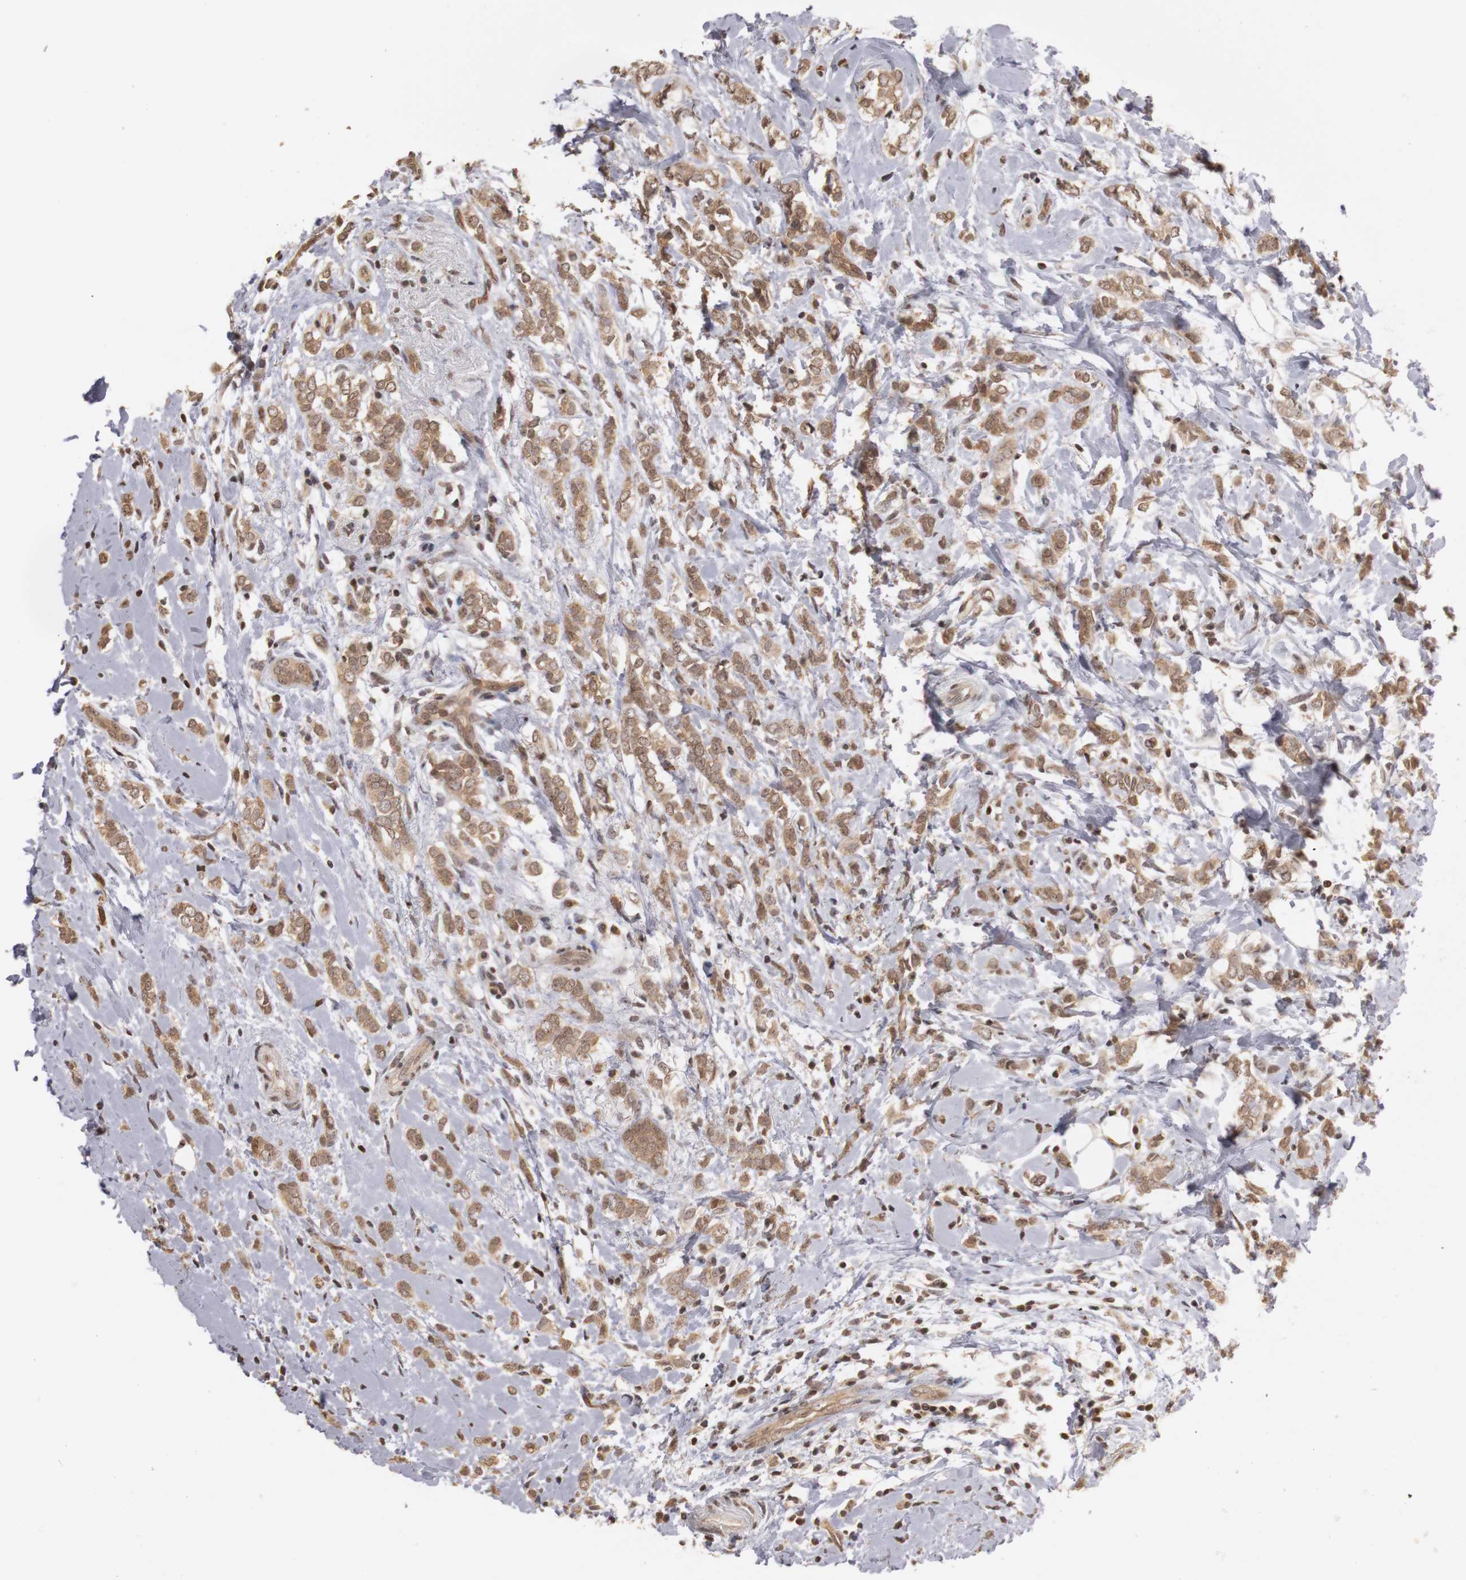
{"staining": {"intensity": "moderate", "quantity": ">75%", "location": "cytoplasmic/membranous"}, "tissue": "breast cancer", "cell_type": "Tumor cells", "image_type": "cancer", "snomed": [{"axis": "morphology", "description": "Normal tissue, NOS"}, {"axis": "morphology", "description": "Lobular carcinoma"}, {"axis": "topography", "description": "Breast"}], "caption": "Human breast cancer stained with a brown dye reveals moderate cytoplasmic/membranous positive expression in approximately >75% of tumor cells.", "gene": "PLEKHA1", "patient": {"sex": "female", "age": 47}}